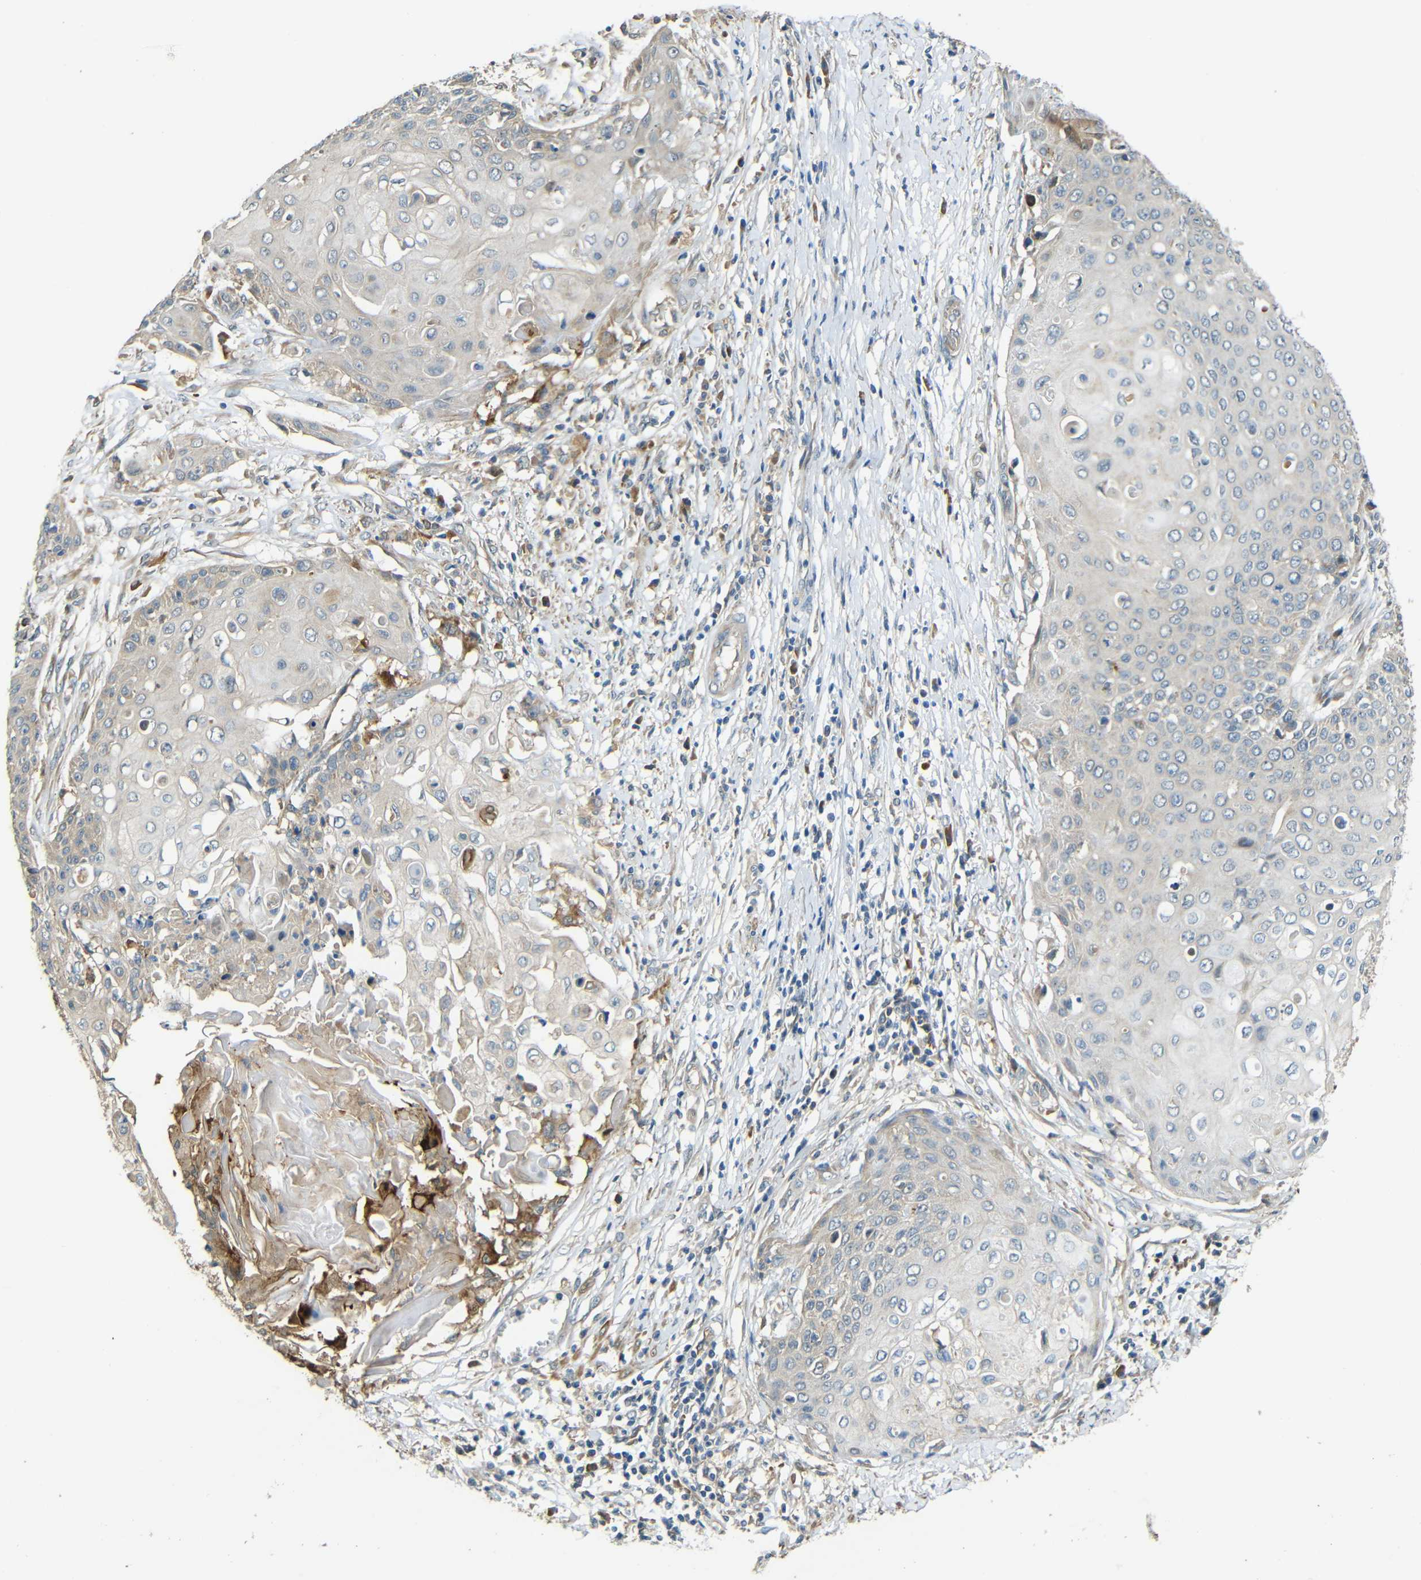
{"staining": {"intensity": "negative", "quantity": "none", "location": "none"}, "tissue": "cervical cancer", "cell_type": "Tumor cells", "image_type": "cancer", "snomed": [{"axis": "morphology", "description": "Squamous cell carcinoma, NOS"}, {"axis": "topography", "description": "Cervix"}], "caption": "Immunohistochemistry (IHC) micrograph of squamous cell carcinoma (cervical) stained for a protein (brown), which displays no staining in tumor cells.", "gene": "FNDC3A", "patient": {"sex": "female", "age": 39}}